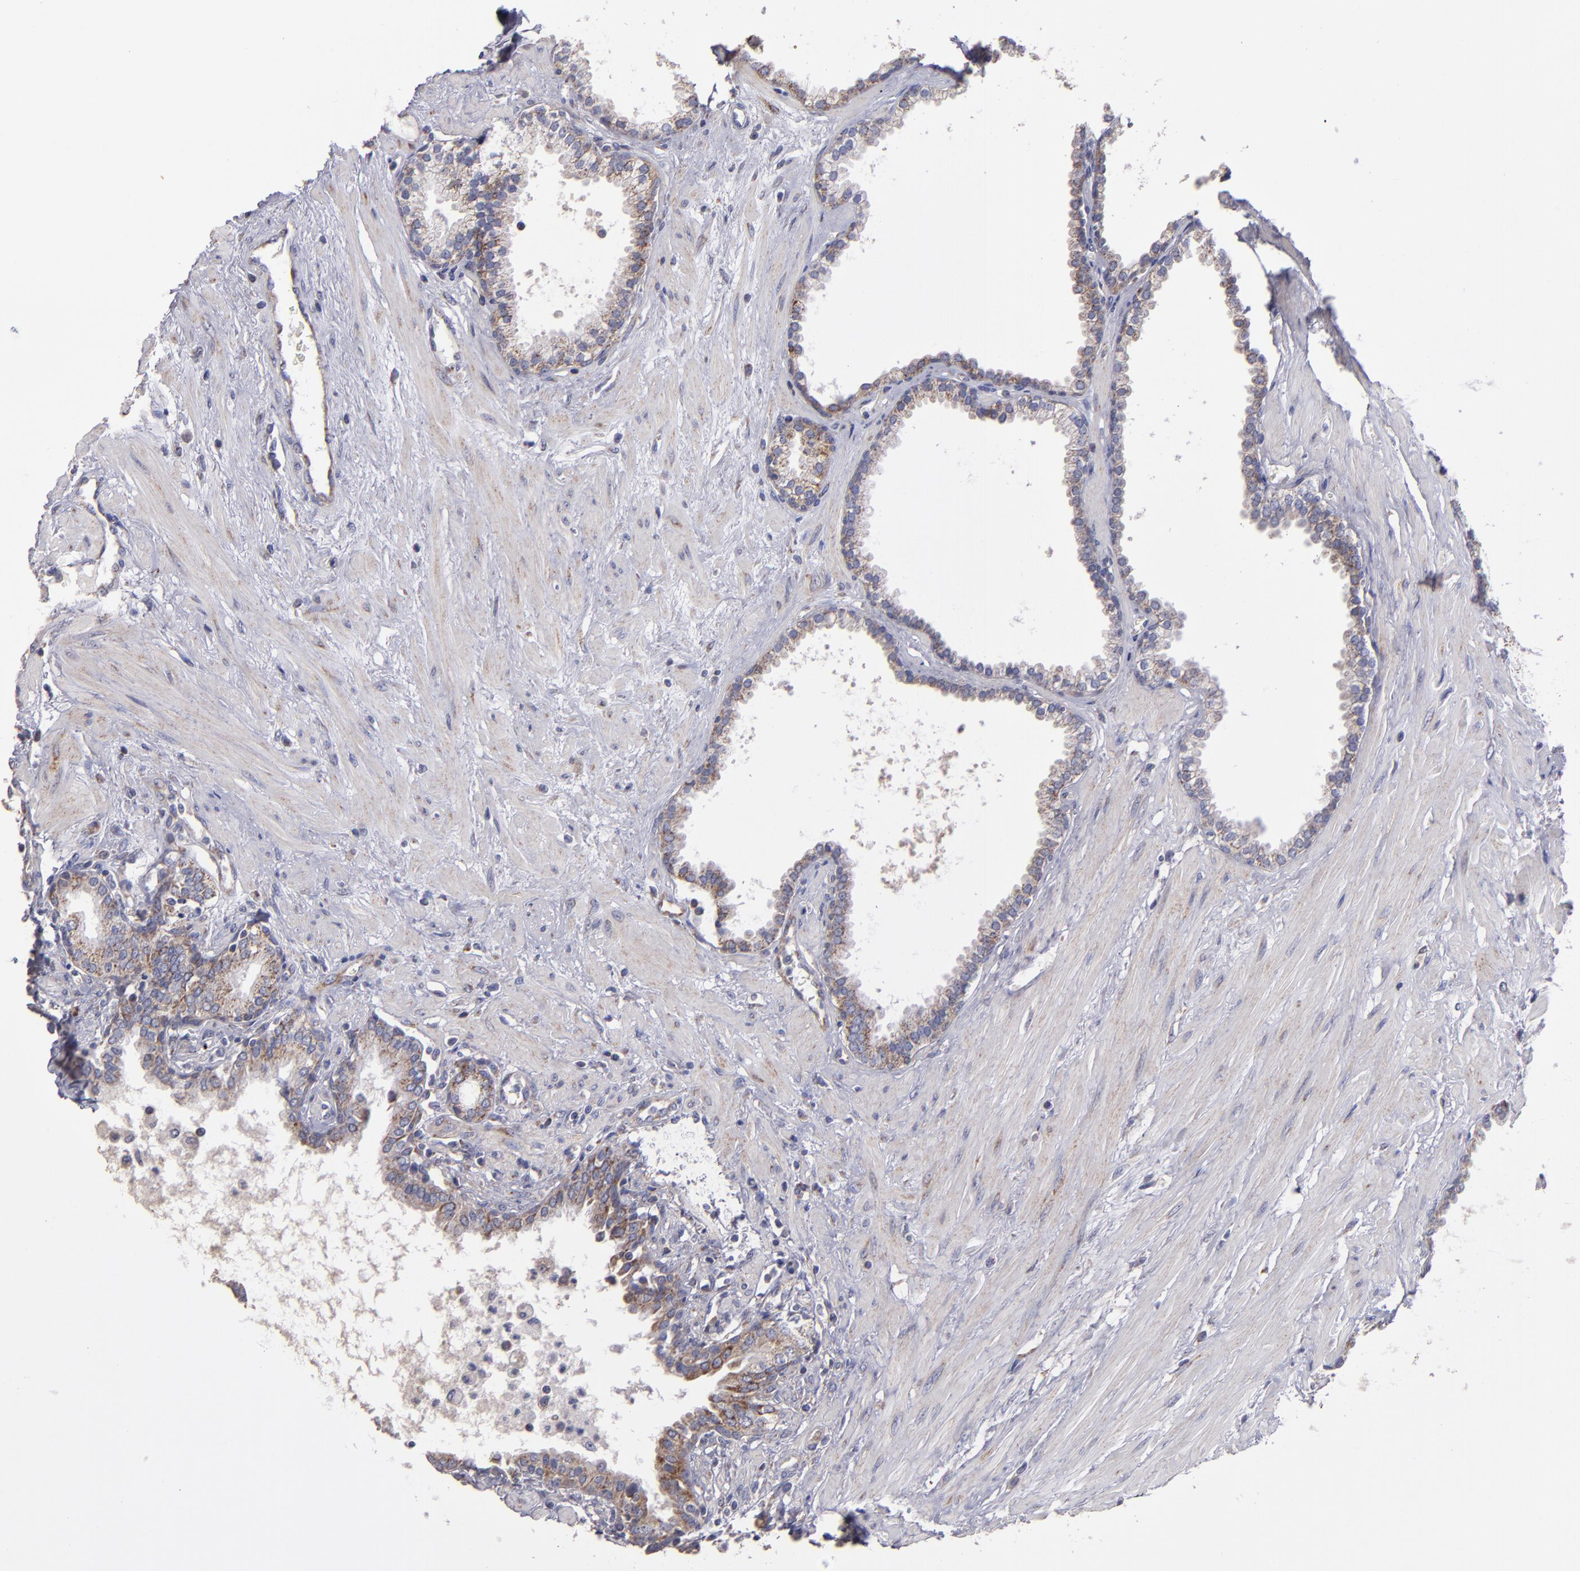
{"staining": {"intensity": "weak", "quantity": ">75%", "location": "cytoplasmic/membranous"}, "tissue": "prostate", "cell_type": "Glandular cells", "image_type": "normal", "snomed": [{"axis": "morphology", "description": "Normal tissue, NOS"}, {"axis": "topography", "description": "Prostate"}], "caption": "Protein expression analysis of normal human prostate reveals weak cytoplasmic/membranous positivity in approximately >75% of glandular cells.", "gene": "CLTA", "patient": {"sex": "male", "age": 64}}